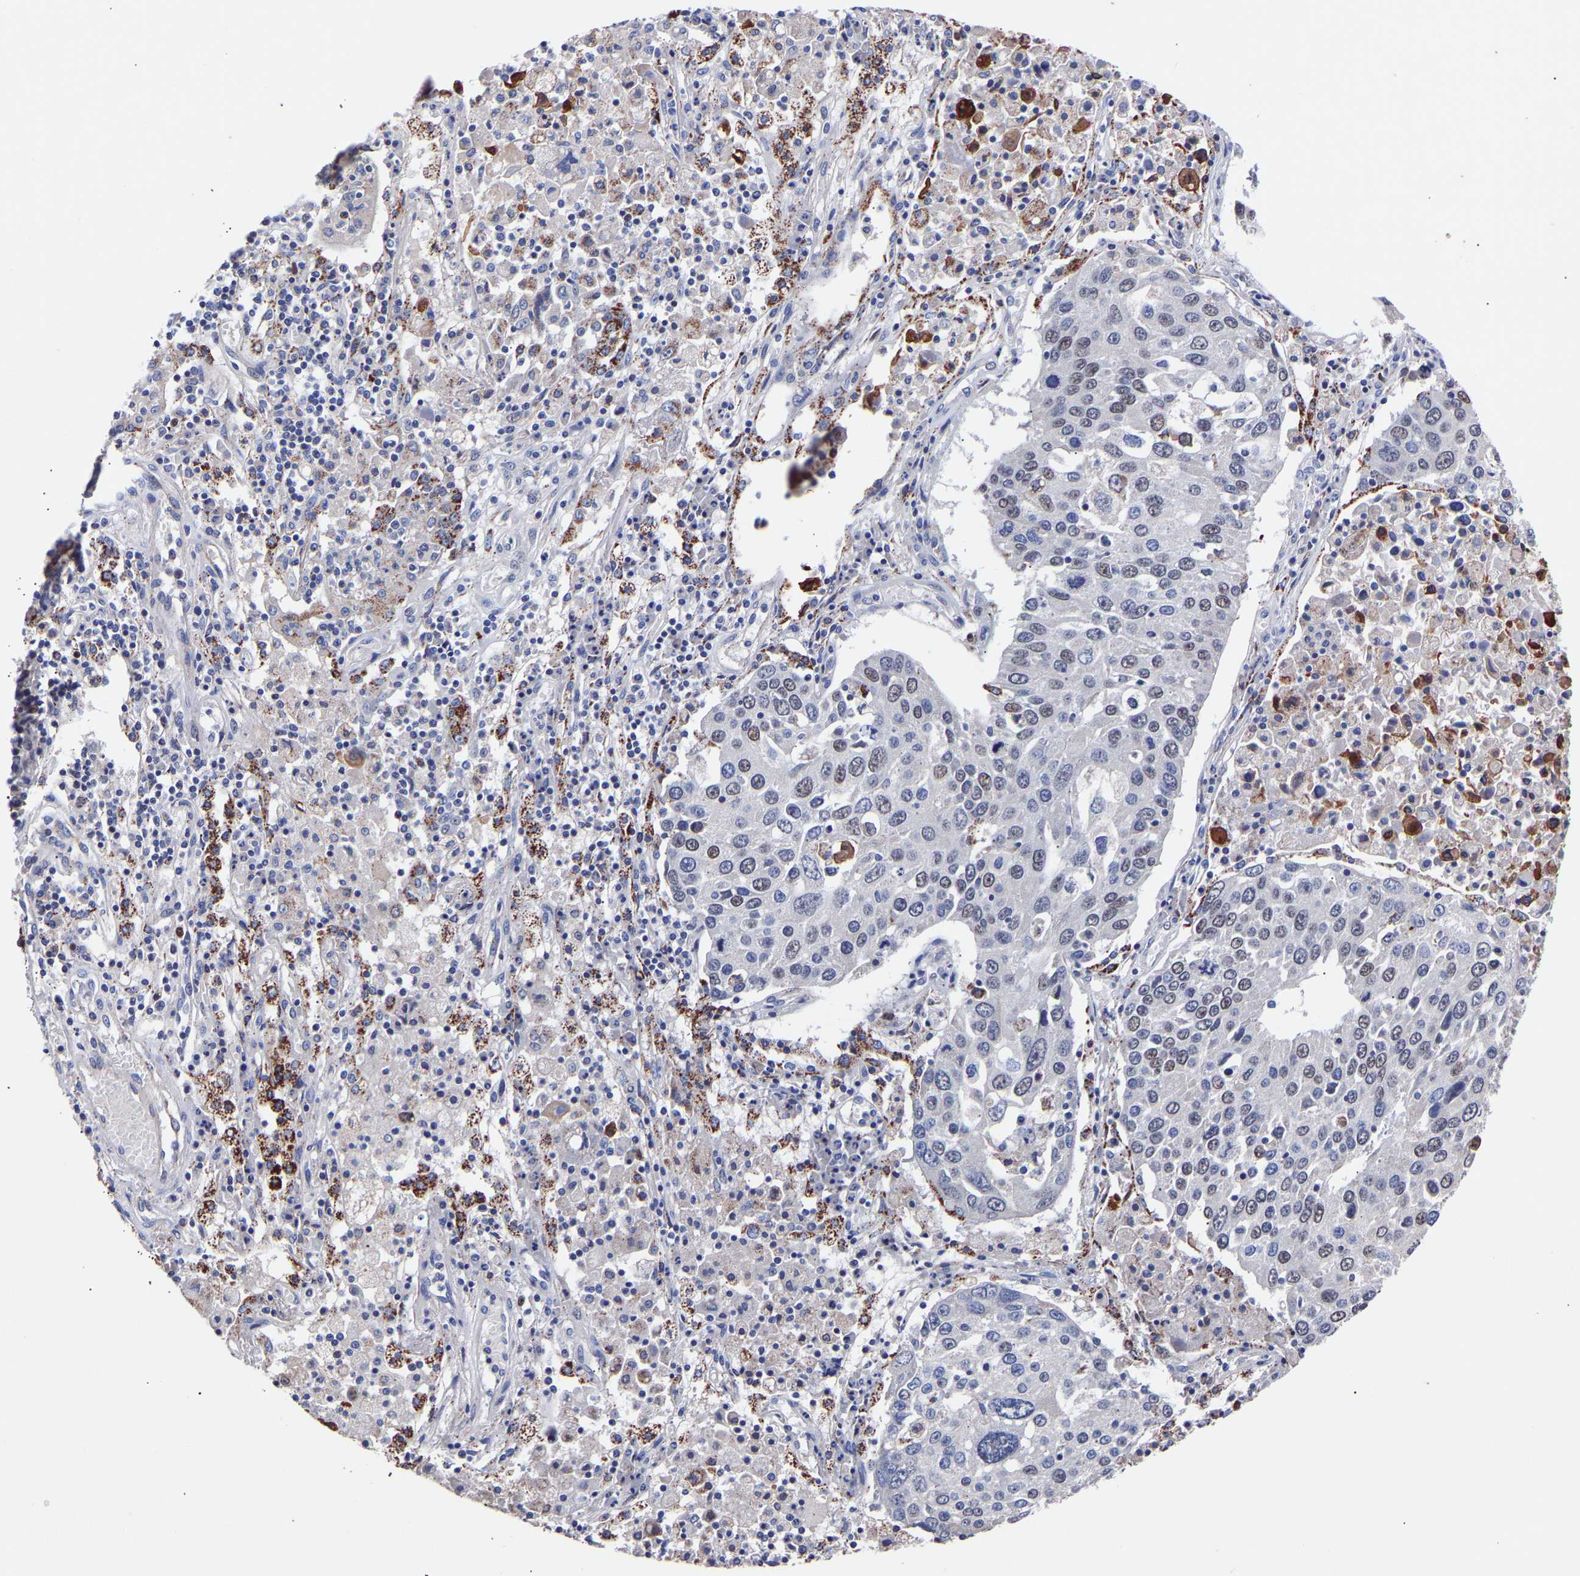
{"staining": {"intensity": "weak", "quantity": "<25%", "location": "nuclear"}, "tissue": "lung cancer", "cell_type": "Tumor cells", "image_type": "cancer", "snomed": [{"axis": "morphology", "description": "Squamous cell carcinoma, NOS"}, {"axis": "topography", "description": "Lung"}], "caption": "Protein analysis of lung cancer (squamous cell carcinoma) shows no significant staining in tumor cells.", "gene": "SEM1", "patient": {"sex": "male", "age": 65}}